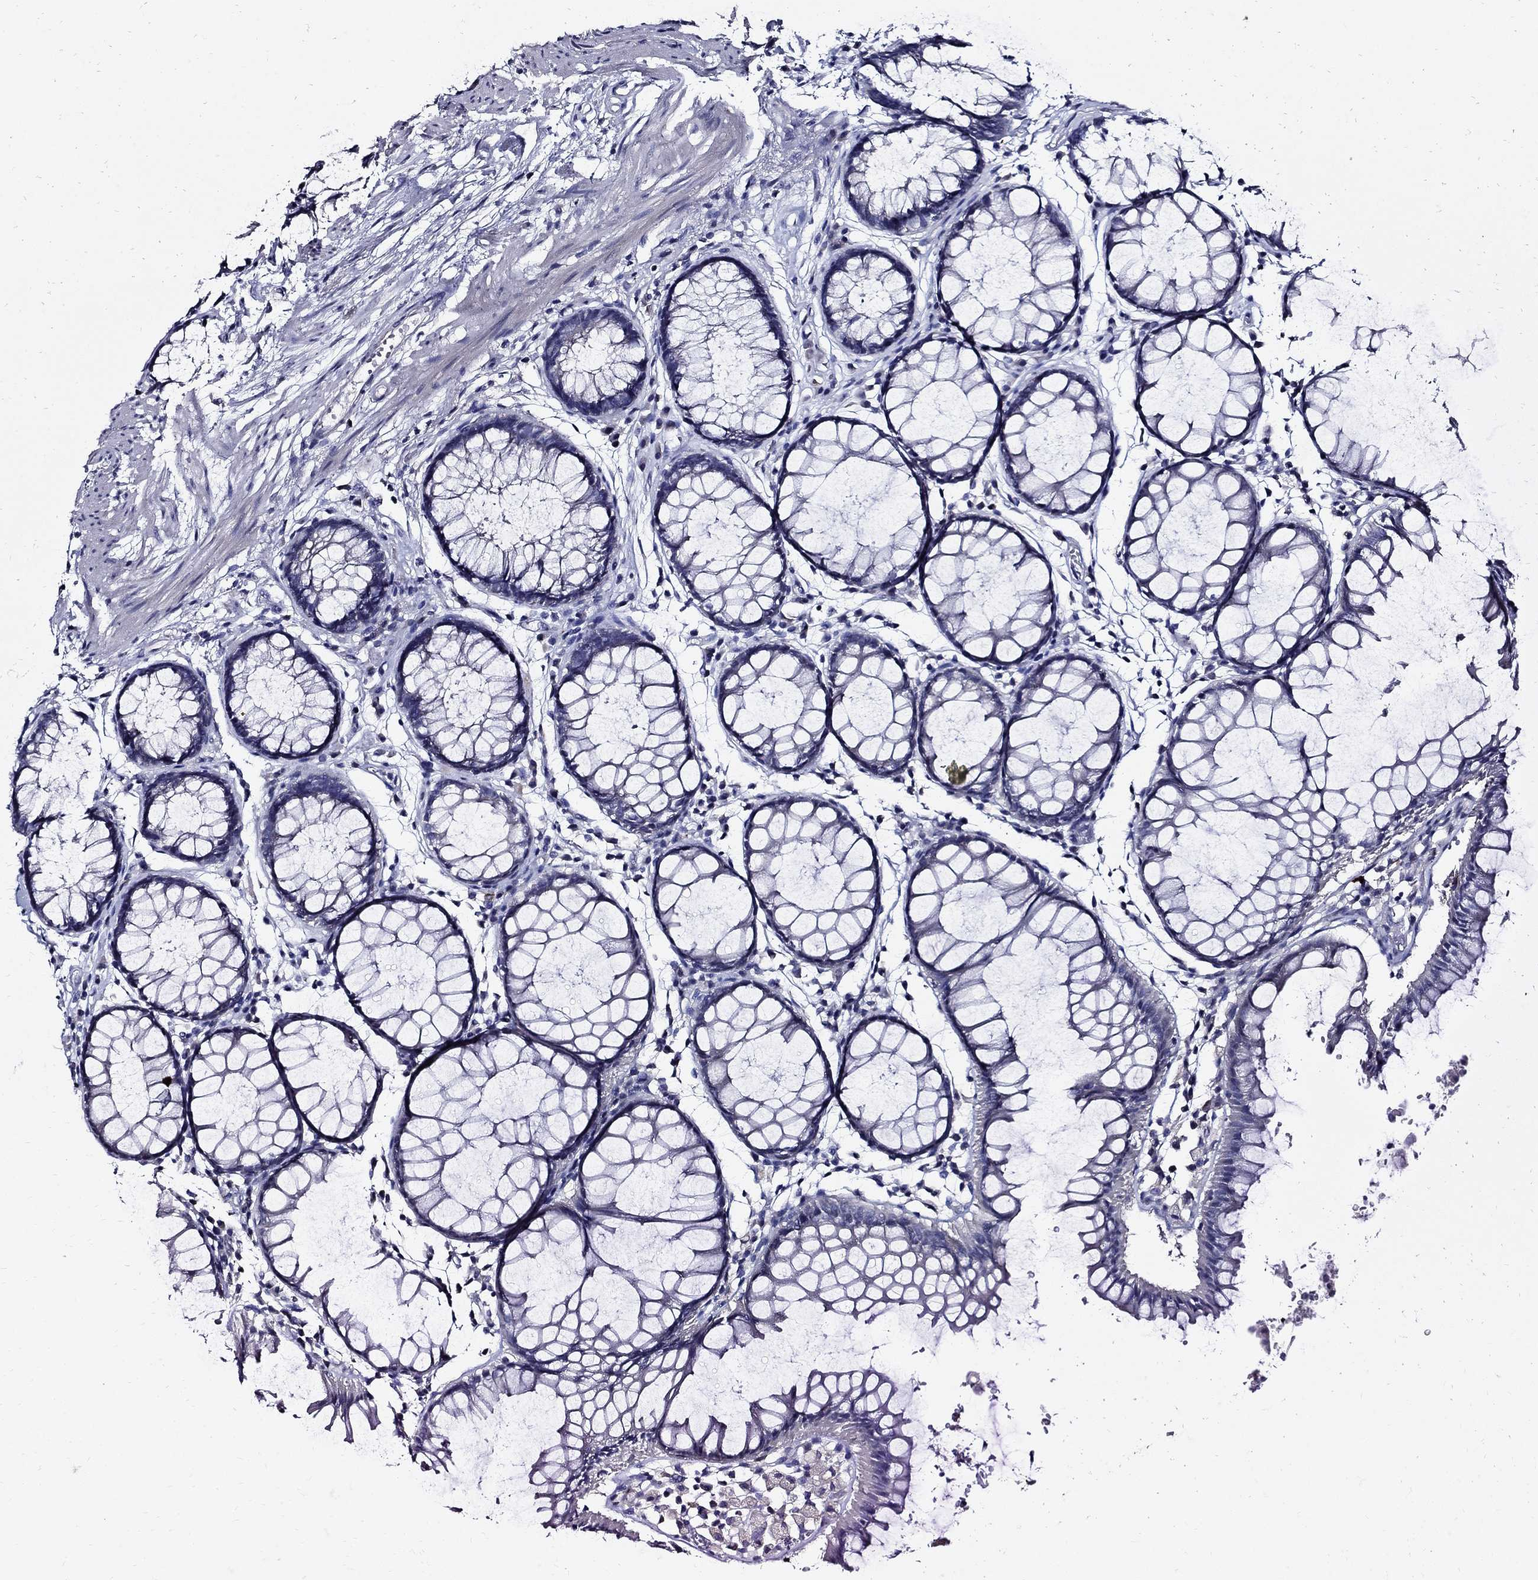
{"staining": {"intensity": "negative", "quantity": "none", "location": "none"}, "tissue": "rectum", "cell_type": "Glandular cells", "image_type": "normal", "snomed": [{"axis": "morphology", "description": "Normal tissue, NOS"}, {"axis": "topography", "description": "Rectum"}], "caption": "Immunohistochemistry (IHC) of normal rectum exhibits no expression in glandular cells. (Brightfield microscopy of DAB (3,3'-diaminobenzidine) IHC at high magnification).", "gene": "TP53TG5", "patient": {"sex": "female", "age": 68}}